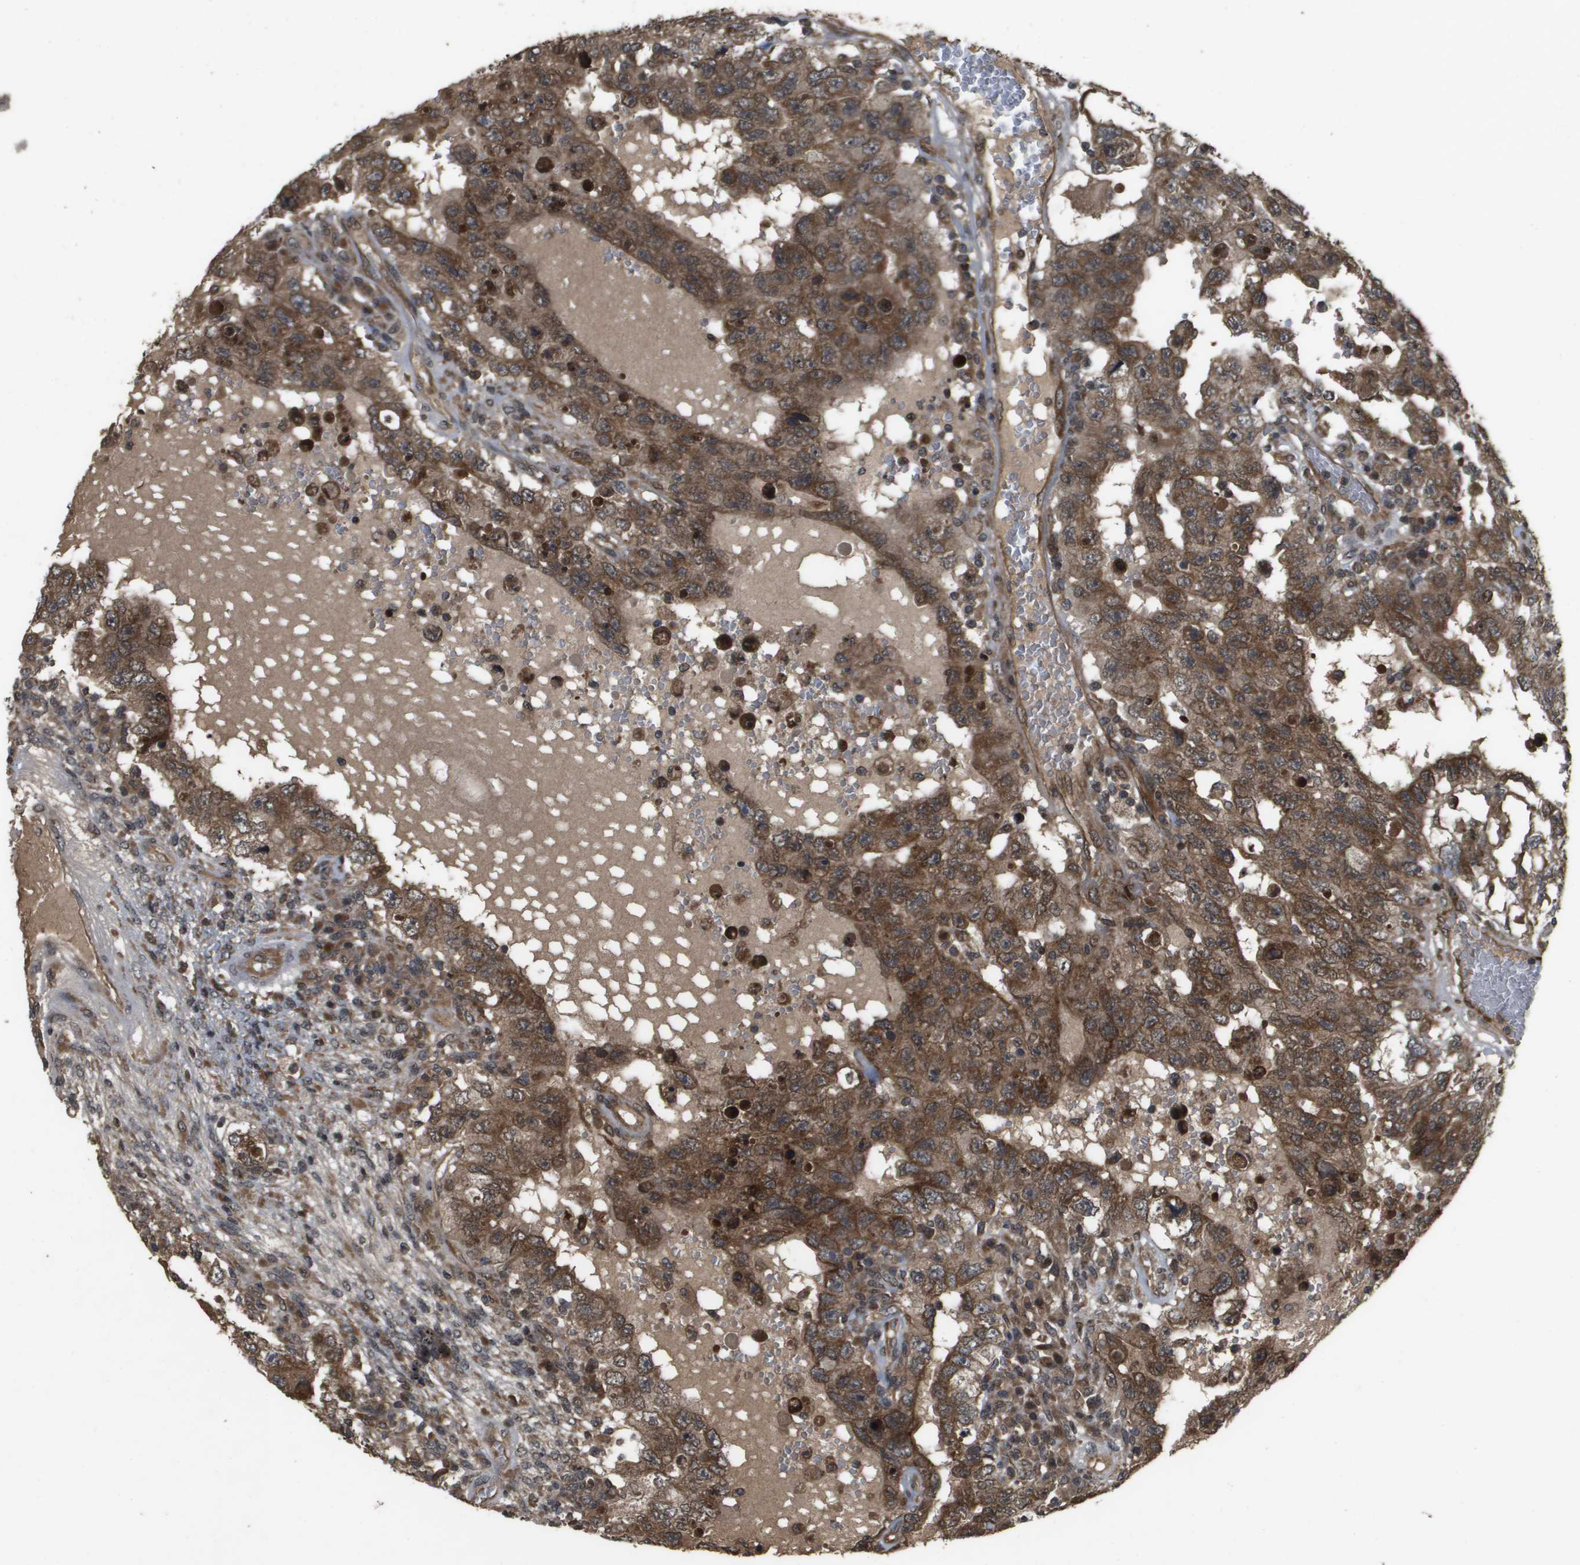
{"staining": {"intensity": "moderate", "quantity": ">75%", "location": "cytoplasmic/membranous,nuclear"}, "tissue": "testis cancer", "cell_type": "Tumor cells", "image_type": "cancer", "snomed": [{"axis": "morphology", "description": "Carcinoma, Embryonal, NOS"}, {"axis": "topography", "description": "Testis"}], "caption": "Immunohistochemistry image of human embryonal carcinoma (testis) stained for a protein (brown), which exhibits medium levels of moderate cytoplasmic/membranous and nuclear expression in approximately >75% of tumor cells.", "gene": "SPTLC1", "patient": {"sex": "male", "age": 26}}